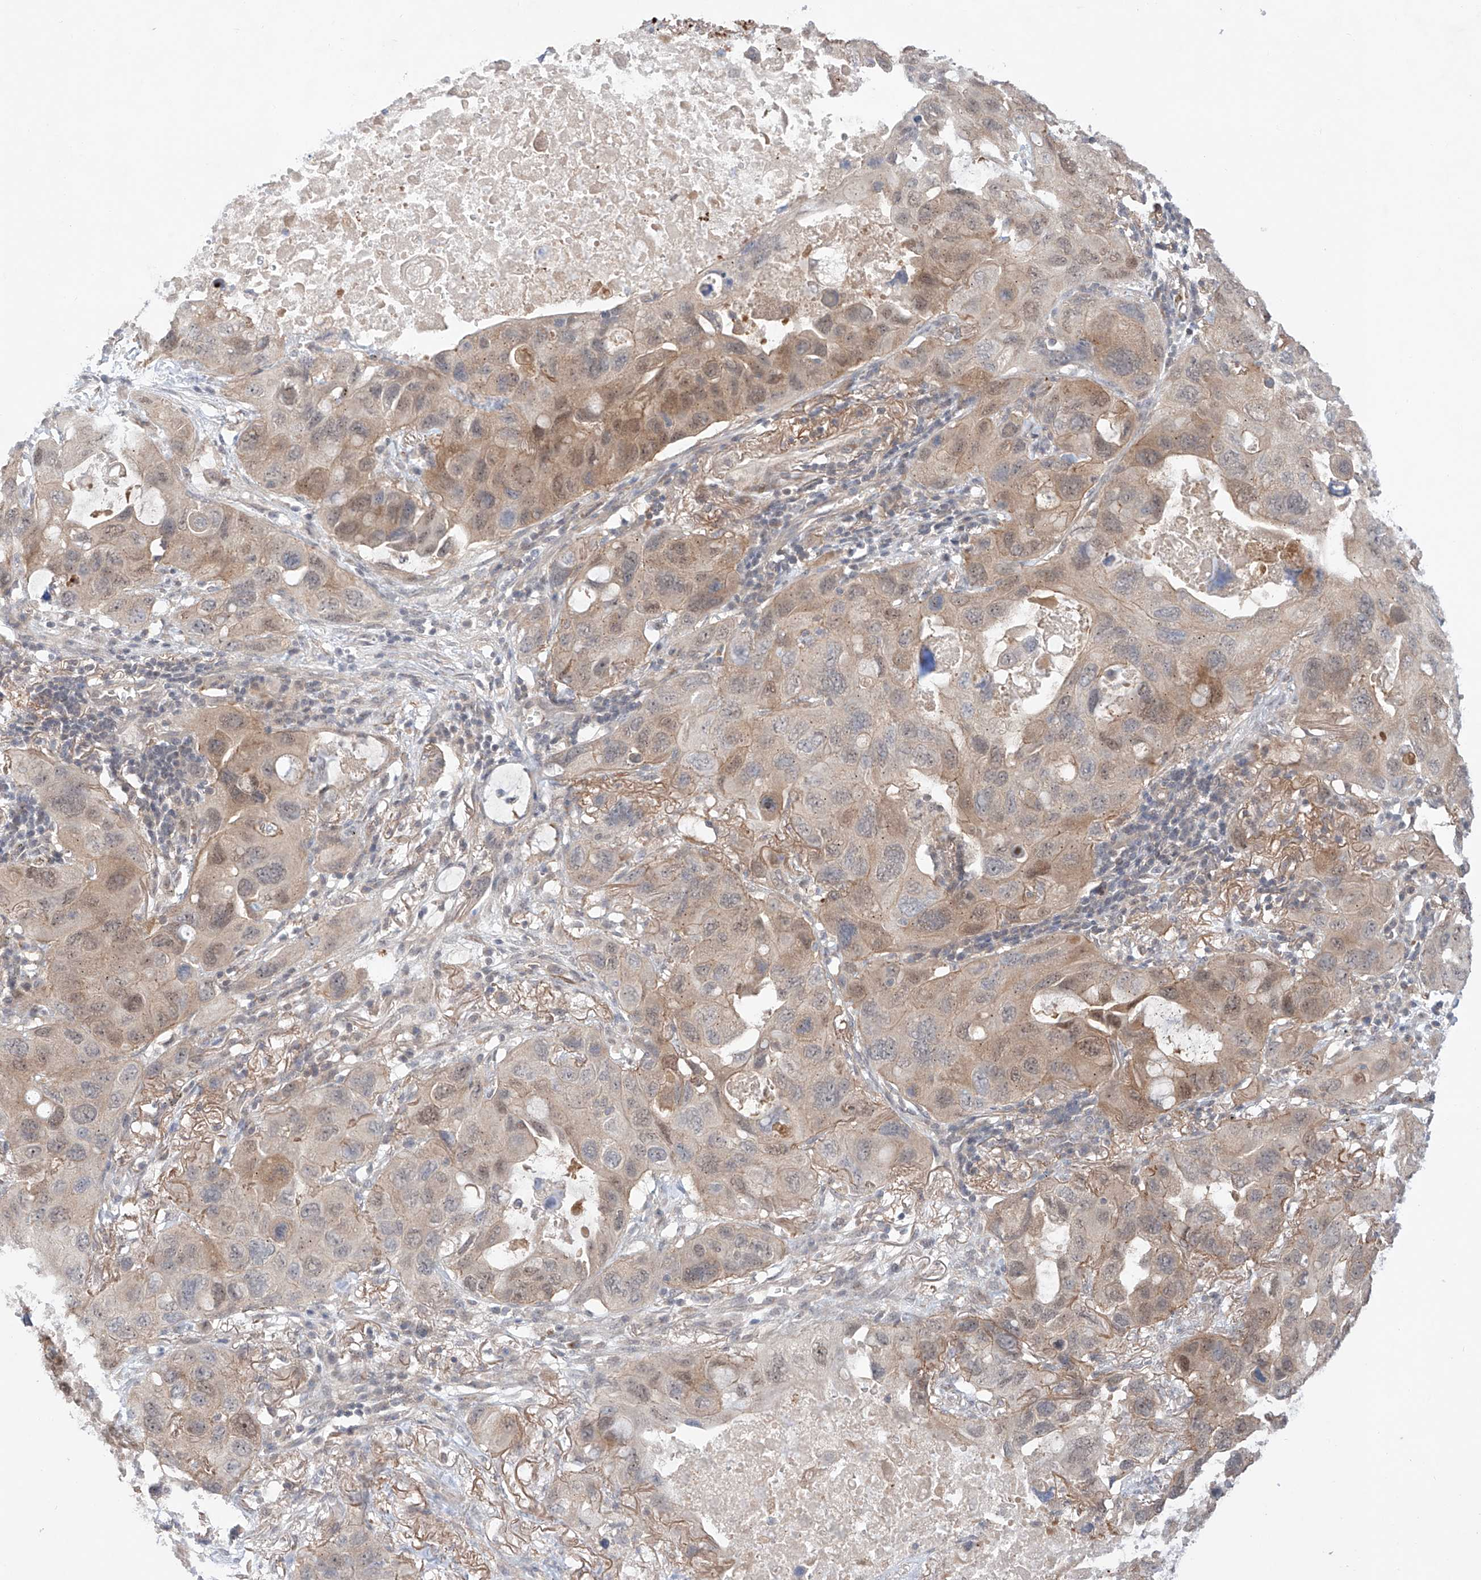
{"staining": {"intensity": "weak", "quantity": "25%-75%", "location": "cytoplasmic/membranous"}, "tissue": "lung cancer", "cell_type": "Tumor cells", "image_type": "cancer", "snomed": [{"axis": "morphology", "description": "Squamous cell carcinoma, NOS"}, {"axis": "topography", "description": "Lung"}], "caption": "The photomicrograph reveals staining of lung cancer, revealing weak cytoplasmic/membranous protein staining (brown color) within tumor cells.", "gene": "TSR2", "patient": {"sex": "female", "age": 73}}